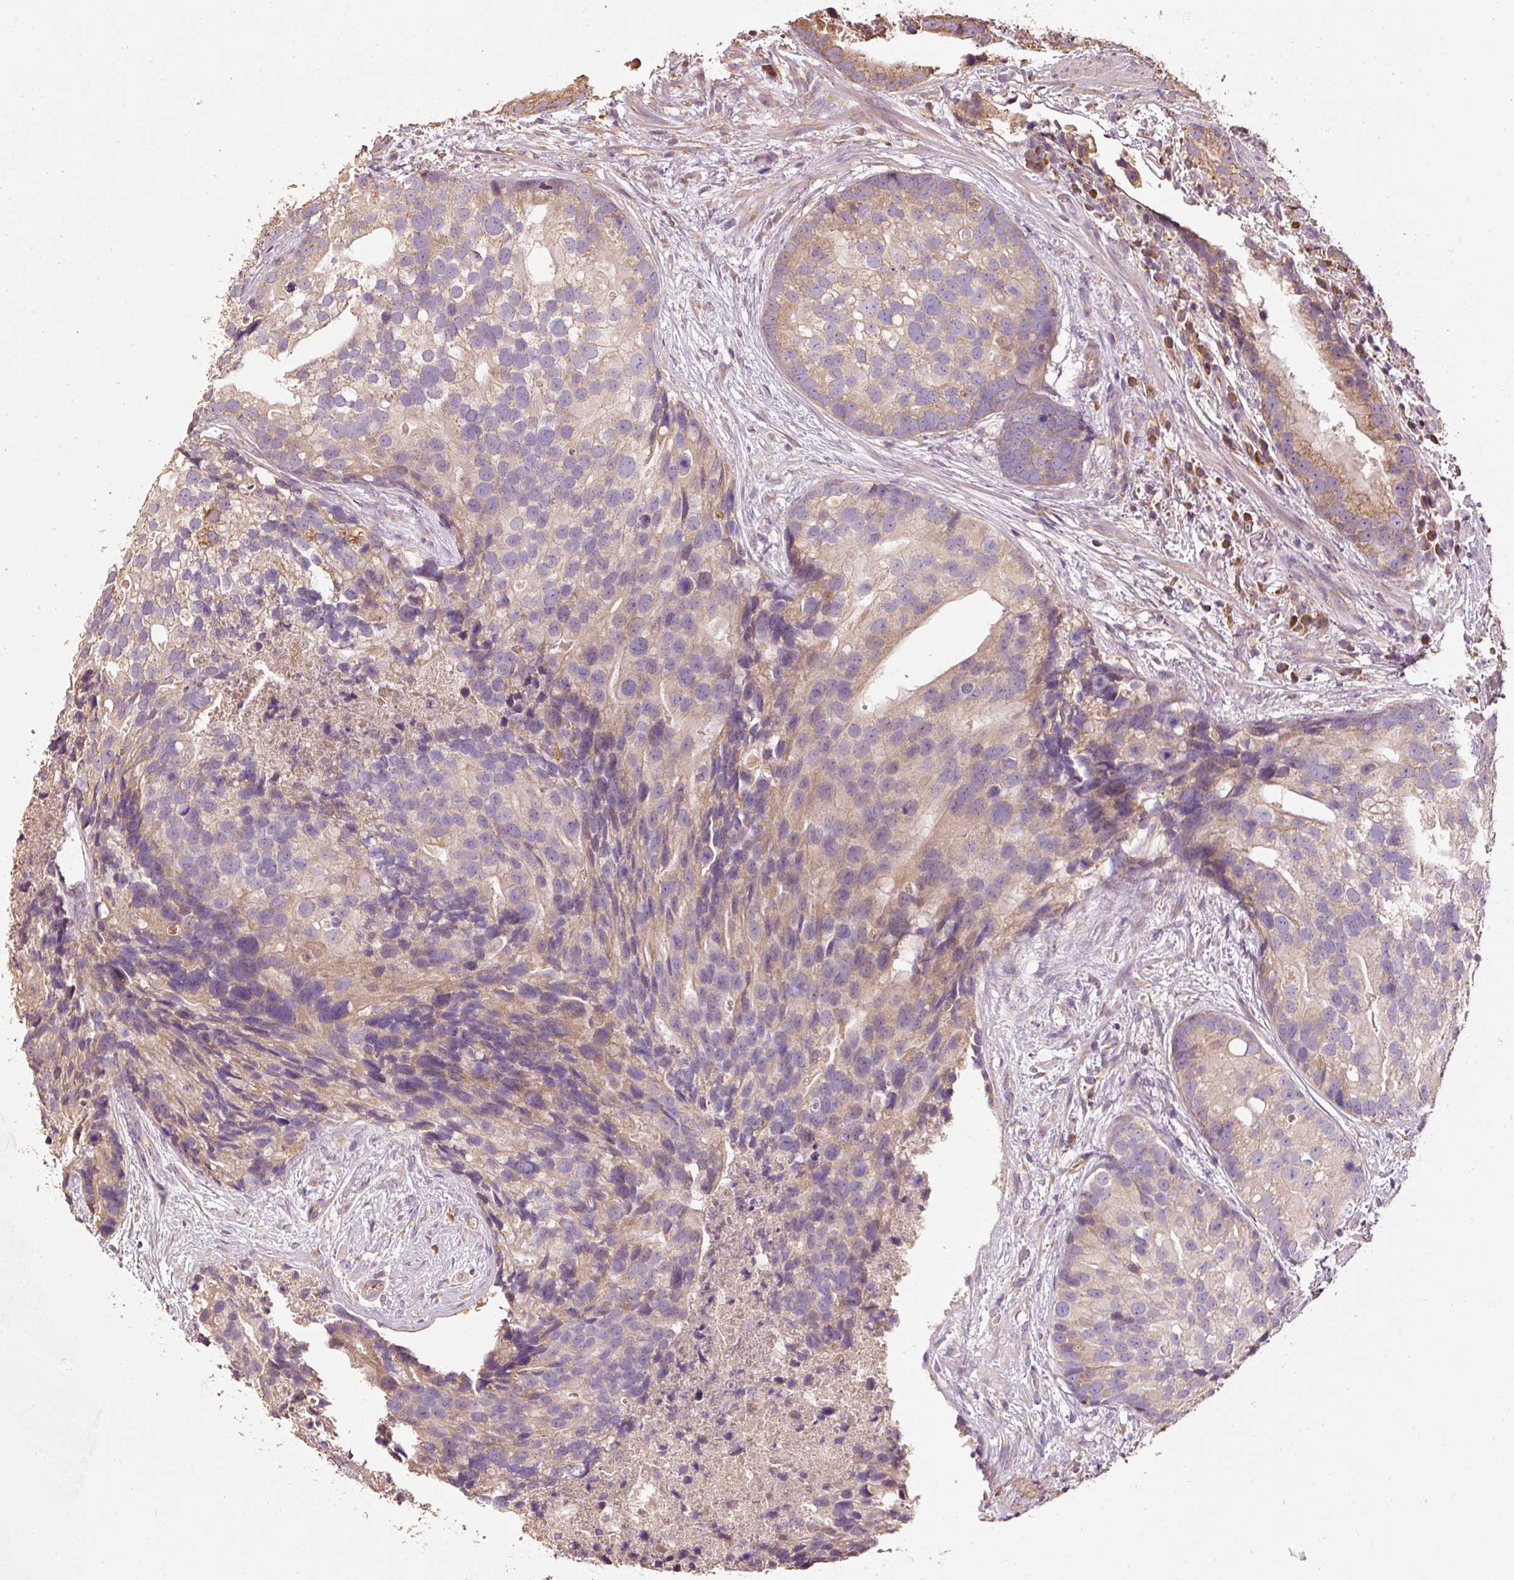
{"staining": {"intensity": "moderate", "quantity": "25%-75%", "location": "cytoplasmic/membranous"}, "tissue": "prostate cancer", "cell_type": "Tumor cells", "image_type": "cancer", "snomed": [{"axis": "morphology", "description": "Adenocarcinoma, High grade"}, {"axis": "topography", "description": "Prostate"}], "caption": "High-power microscopy captured an immunohistochemistry image of prostate cancer (high-grade adenocarcinoma), revealing moderate cytoplasmic/membranous staining in approximately 25%-75% of tumor cells.", "gene": "EFHC1", "patient": {"sex": "male", "age": 62}}